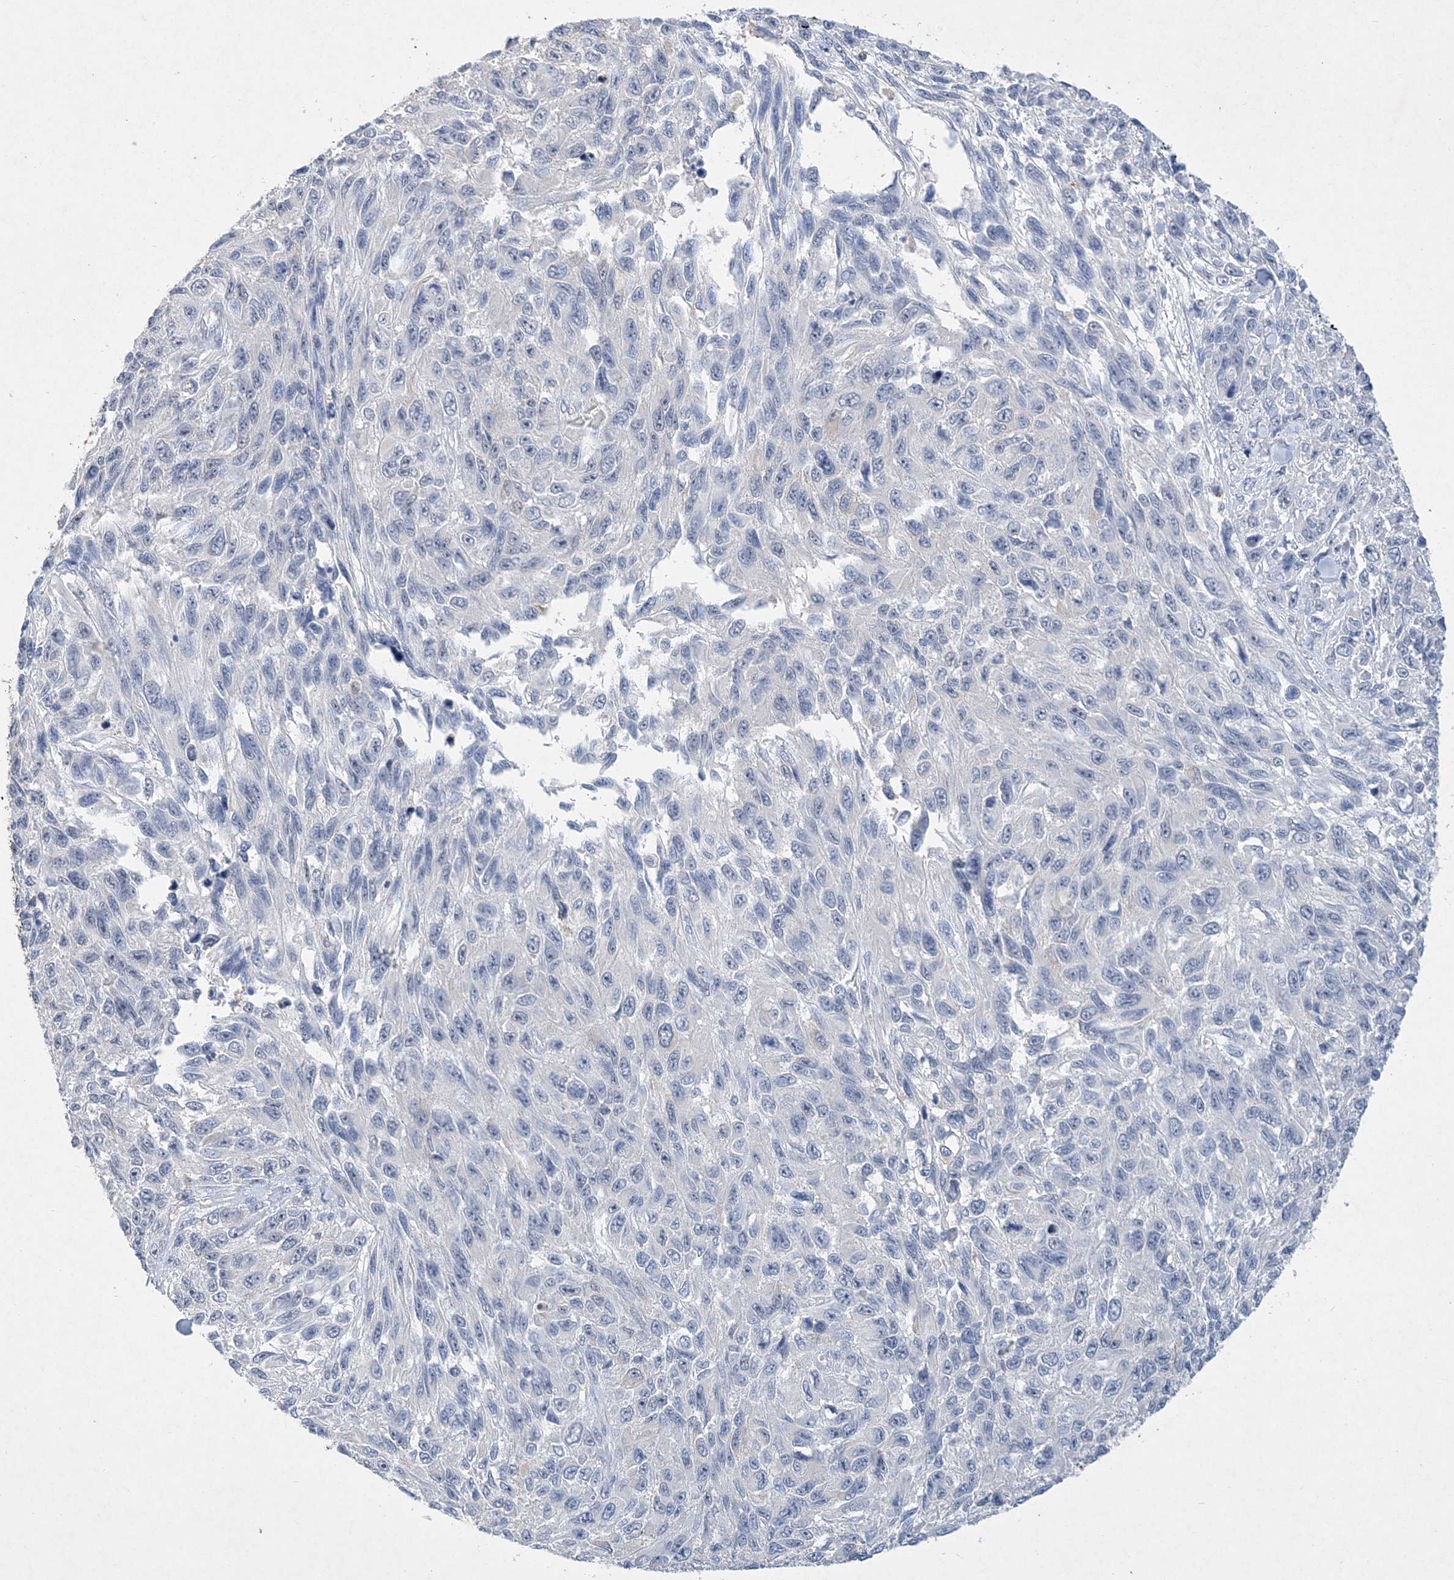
{"staining": {"intensity": "negative", "quantity": "none", "location": "none"}, "tissue": "melanoma", "cell_type": "Tumor cells", "image_type": "cancer", "snomed": [{"axis": "morphology", "description": "Malignant melanoma, NOS"}, {"axis": "topography", "description": "Skin"}], "caption": "The IHC histopathology image has no significant positivity in tumor cells of melanoma tissue.", "gene": "C11orf58", "patient": {"sex": "female", "age": 96}}